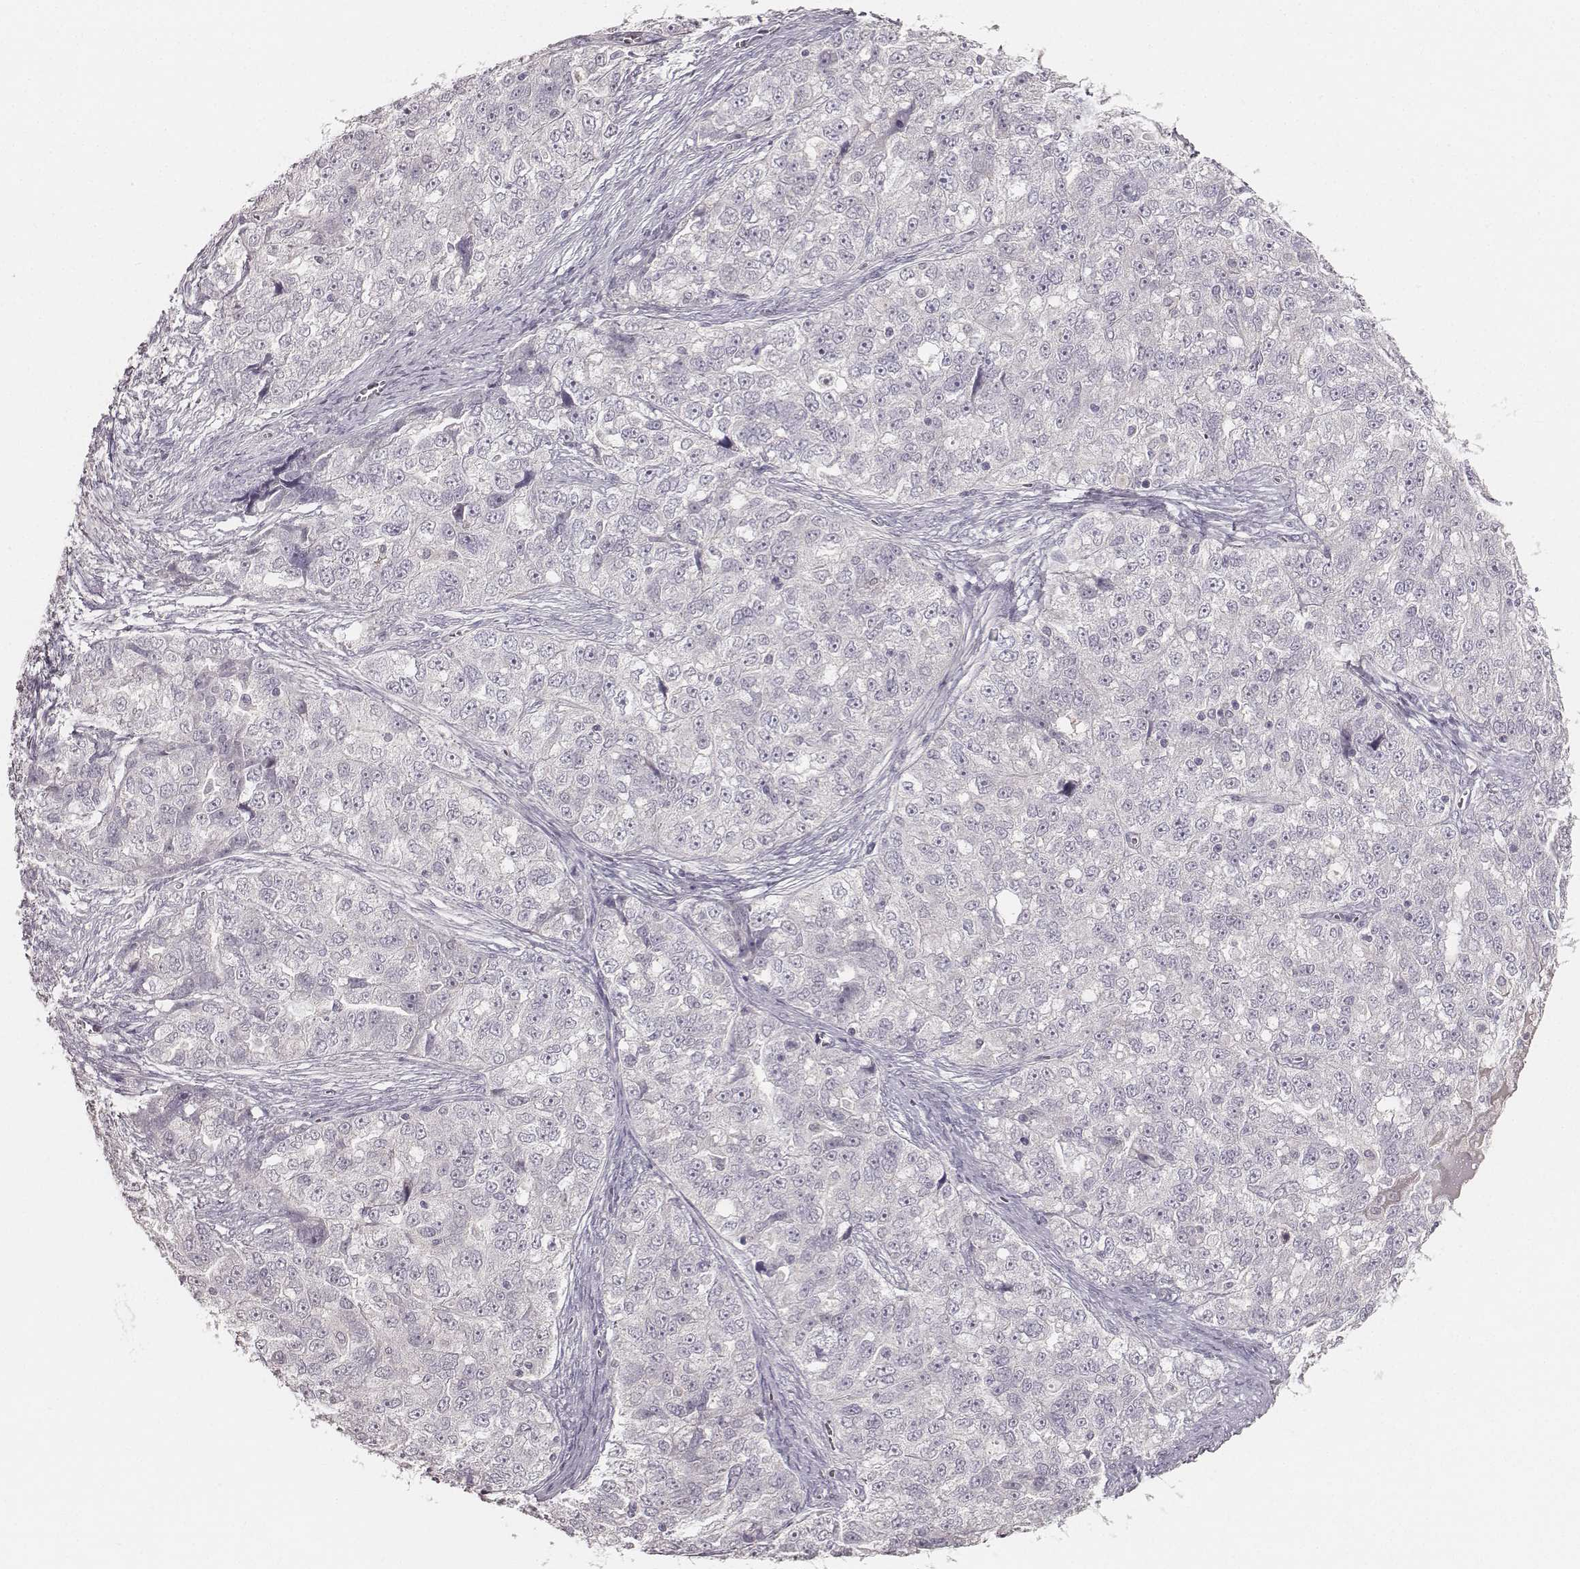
{"staining": {"intensity": "negative", "quantity": "none", "location": "none"}, "tissue": "ovarian cancer", "cell_type": "Tumor cells", "image_type": "cancer", "snomed": [{"axis": "morphology", "description": "Cystadenocarcinoma, serous, NOS"}, {"axis": "topography", "description": "Ovary"}], "caption": "Ovarian serous cystadenocarcinoma was stained to show a protein in brown. There is no significant staining in tumor cells.", "gene": "LY6K", "patient": {"sex": "female", "age": 51}}